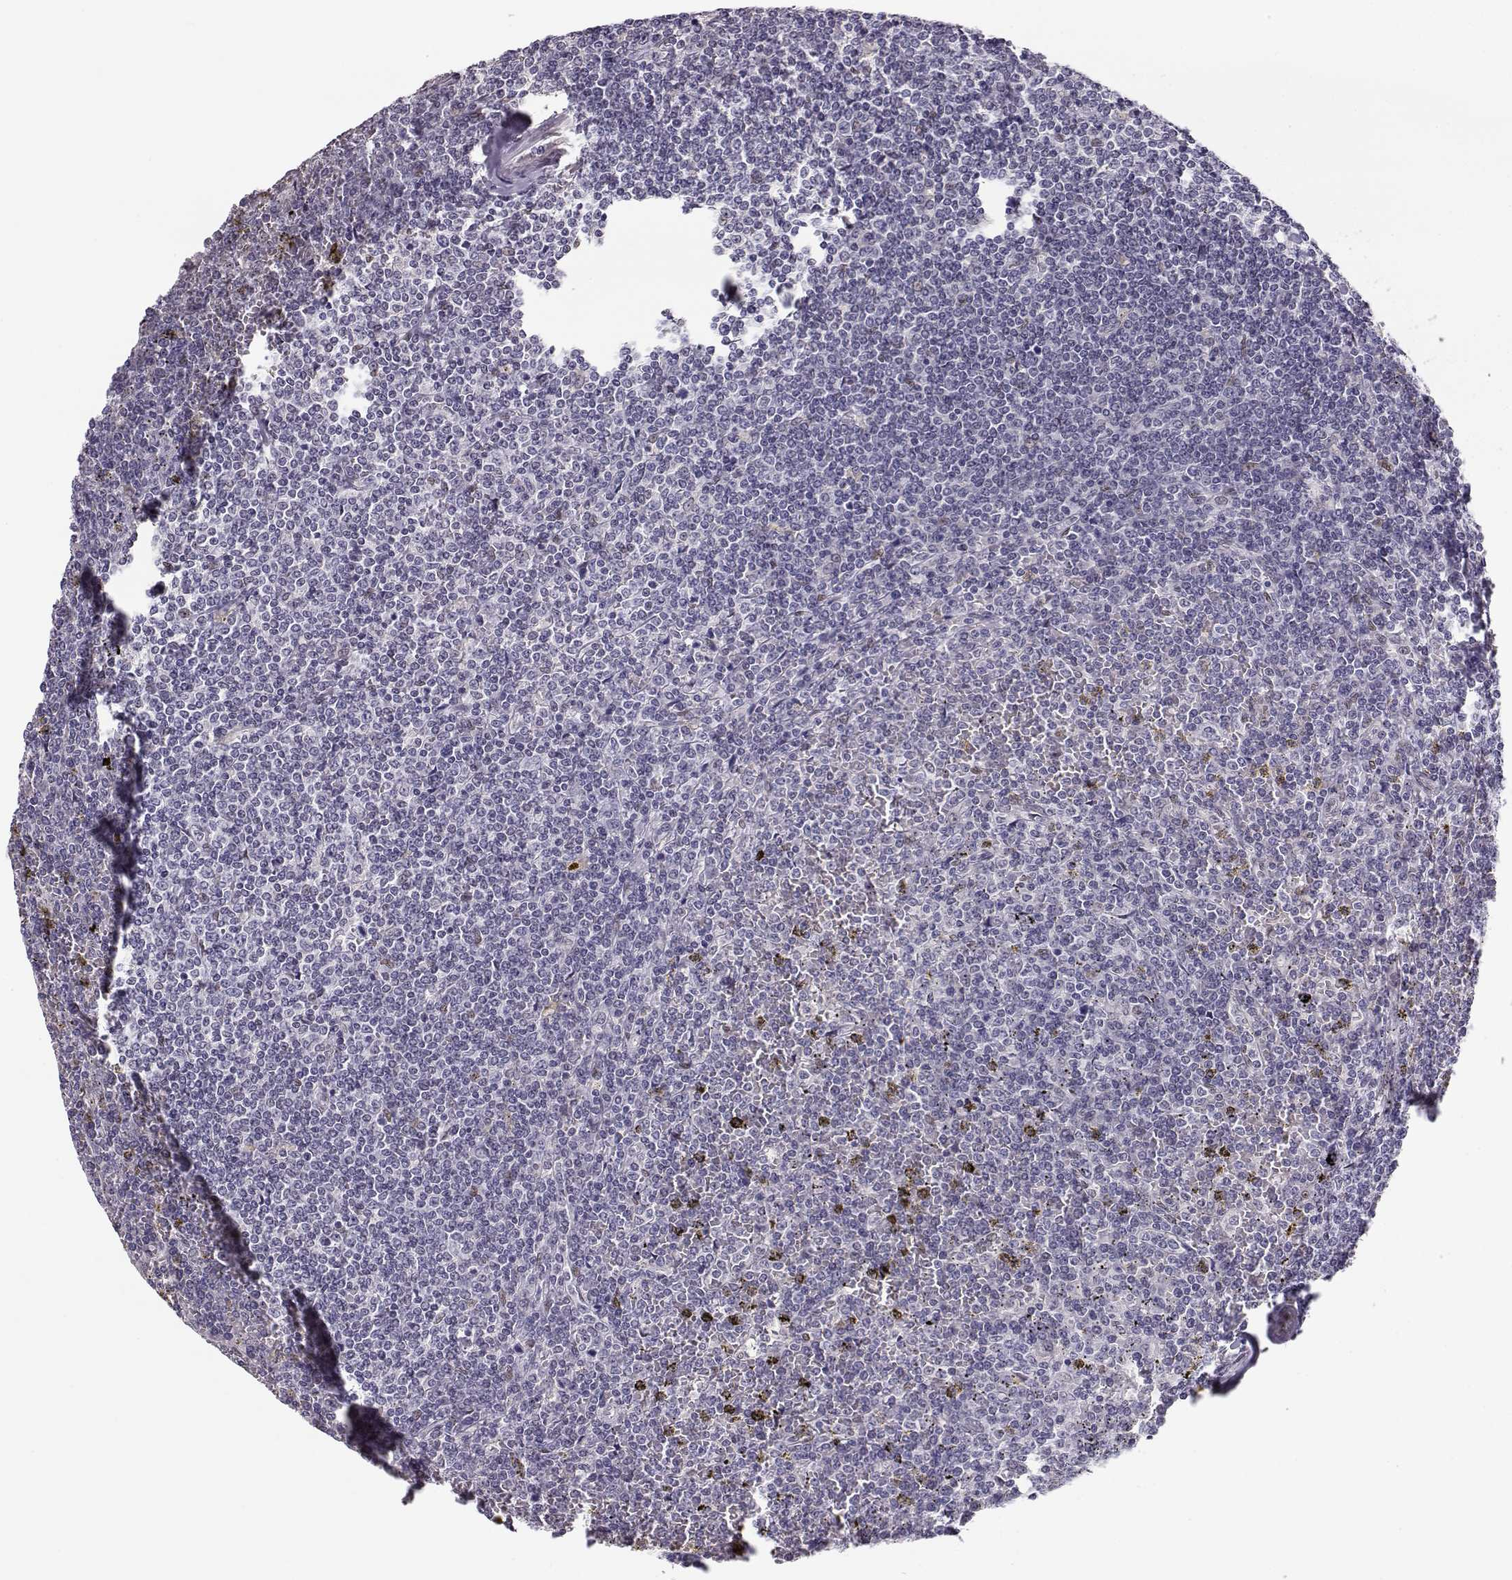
{"staining": {"intensity": "negative", "quantity": "none", "location": "none"}, "tissue": "lymphoma", "cell_type": "Tumor cells", "image_type": "cancer", "snomed": [{"axis": "morphology", "description": "Malignant lymphoma, non-Hodgkin's type, Low grade"}, {"axis": "topography", "description": "Spleen"}], "caption": "Tumor cells are negative for protein expression in human lymphoma. (Immunohistochemistry, brightfield microscopy, high magnification).", "gene": "POLI", "patient": {"sex": "female", "age": 19}}